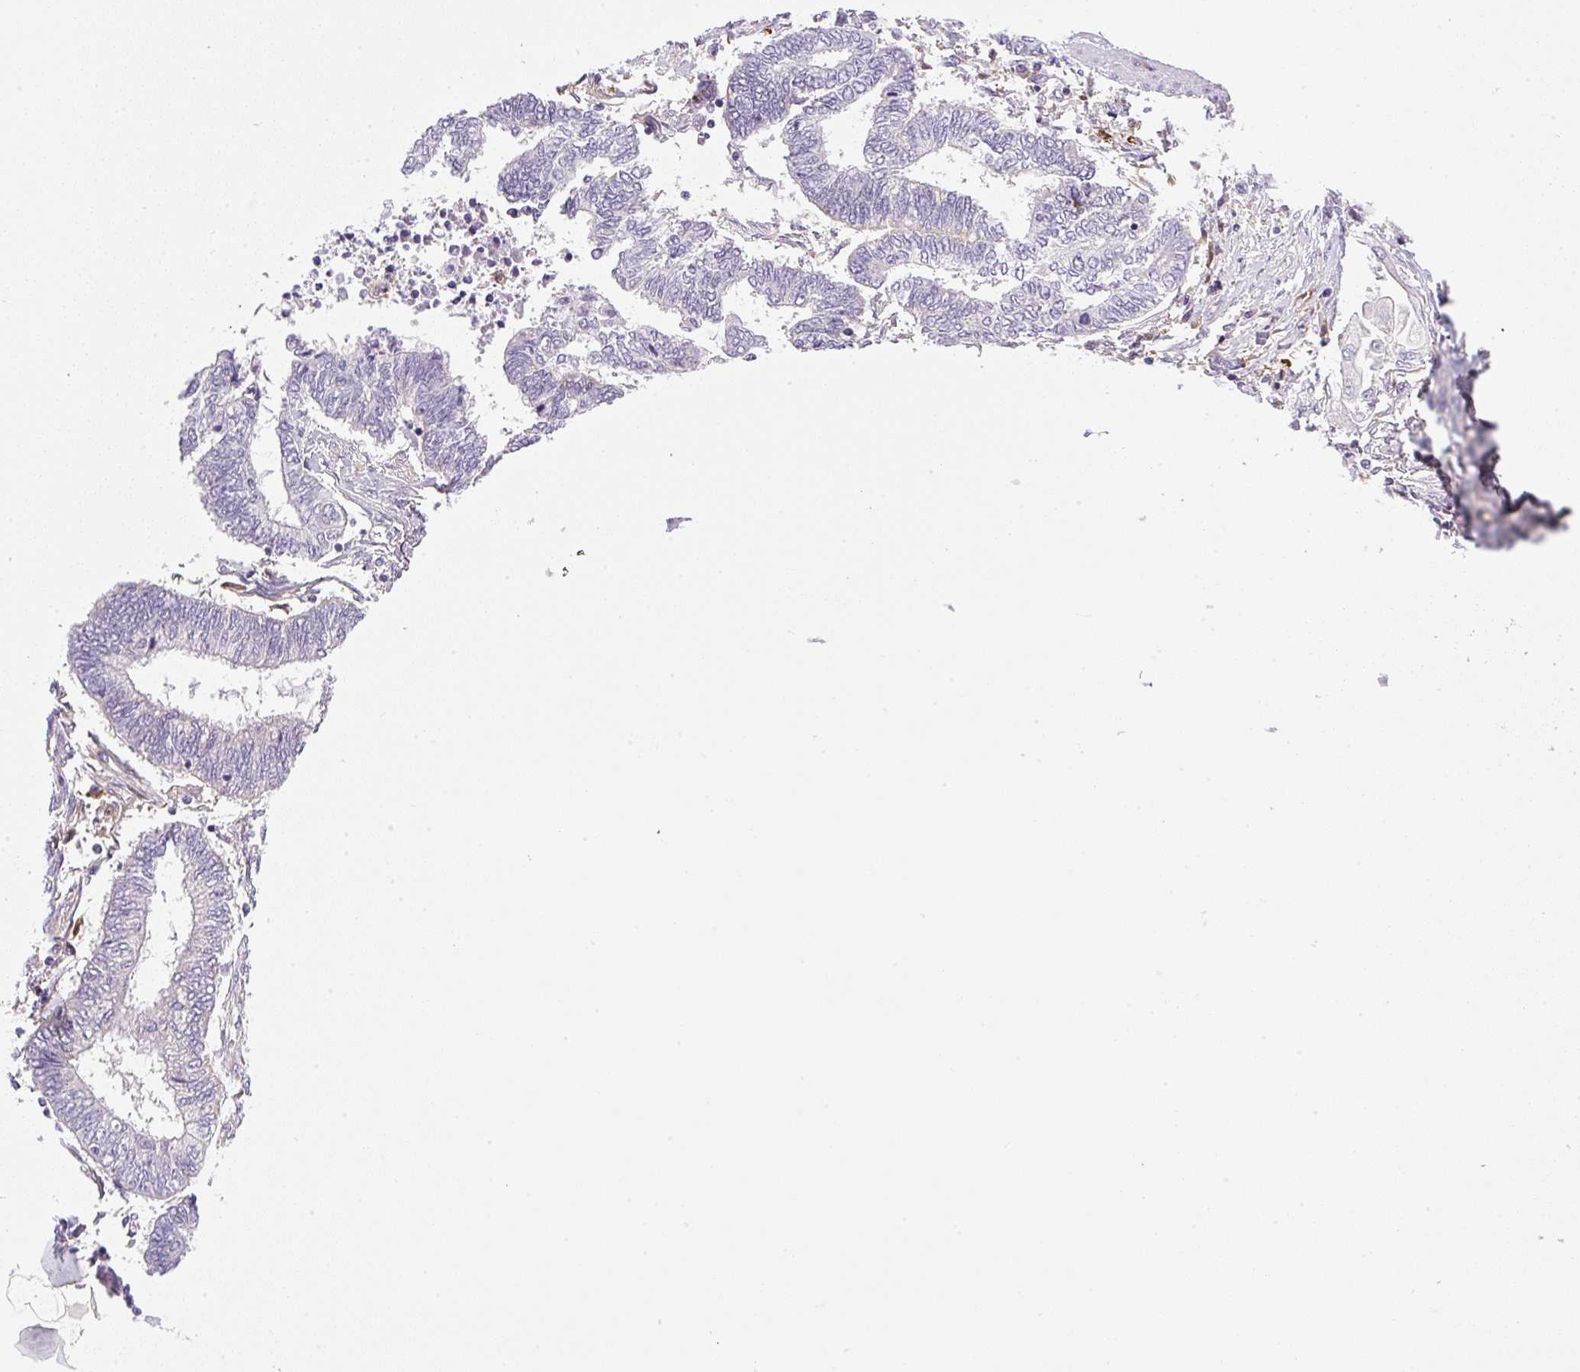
{"staining": {"intensity": "negative", "quantity": "none", "location": "none"}, "tissue": "cervical cancer", "cell_type": "Tumor cells", "image_type": "cancer", "snomed": [{"axis": "morphology", "description": "Squamous cell carcinoma, NOS"}, {"axis": "topography", "description": "Cervix"}], "caption": "Protein analysis of cervical squamous cell carcinoma shows no significant positivity in tumor cells.", "gene": "OMA1", "patient": {"sex": "female", "age": 35}}